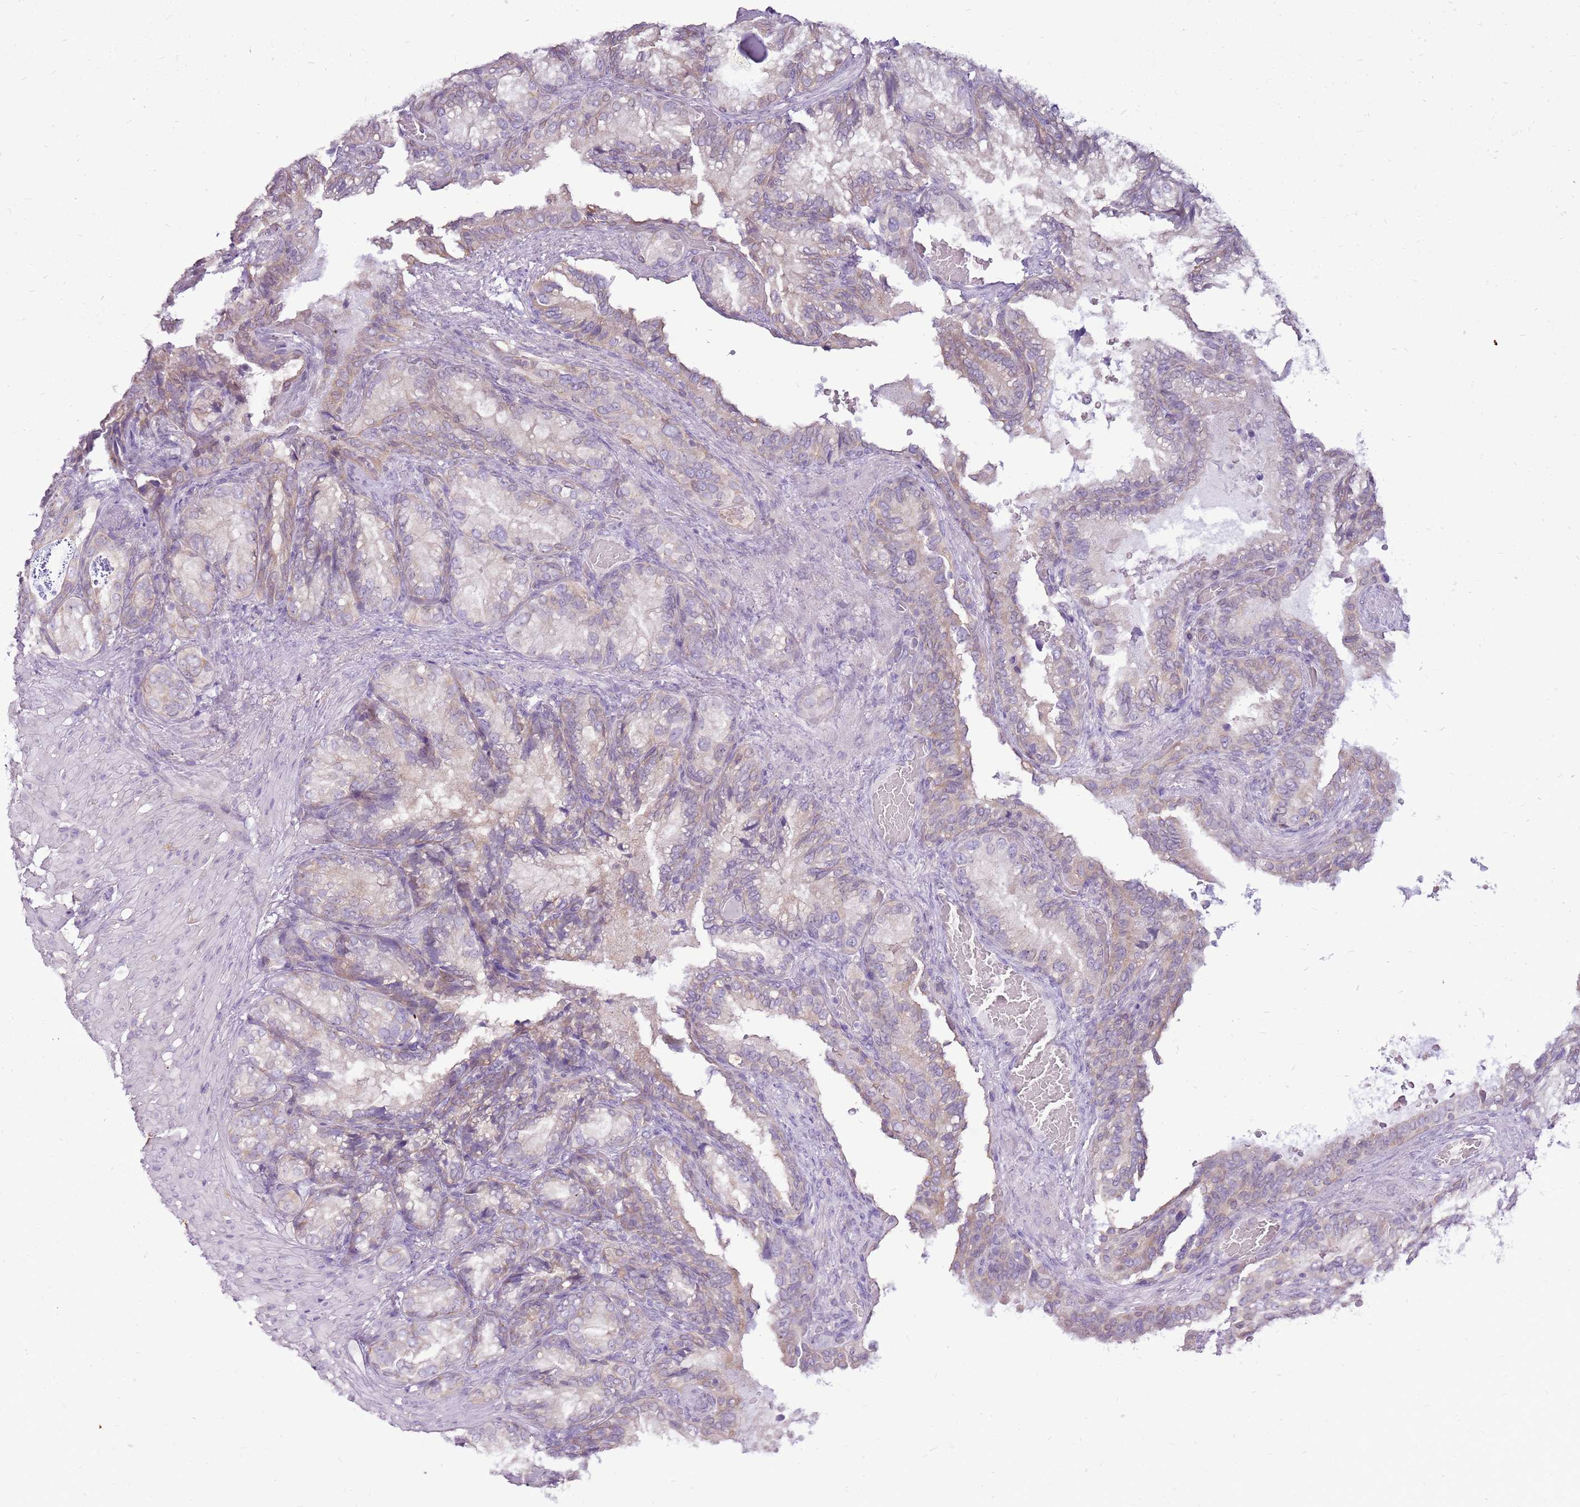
{"staining": {"intensity": "moderate", "quantity": "<25%", "location": "cytoplasmic/membranous"}, "tissue": "seminal vesicle", "cell_type": "Glandular cells", "image_type": "normal", "snomed": [{"axis": "morphology", "description": "Normal tissue, NOS"}, {"axis": "topography", "description": "Seminal veicle"}], "caption": "The histopathology image demonstrates staining of normal seminal vesicle, revealing moderate cytoplasmic/membranous protein positivity (brown color) within glandular cells.", "gene": "UGGT2", "patient": {"sex": "male", "age": 58}}